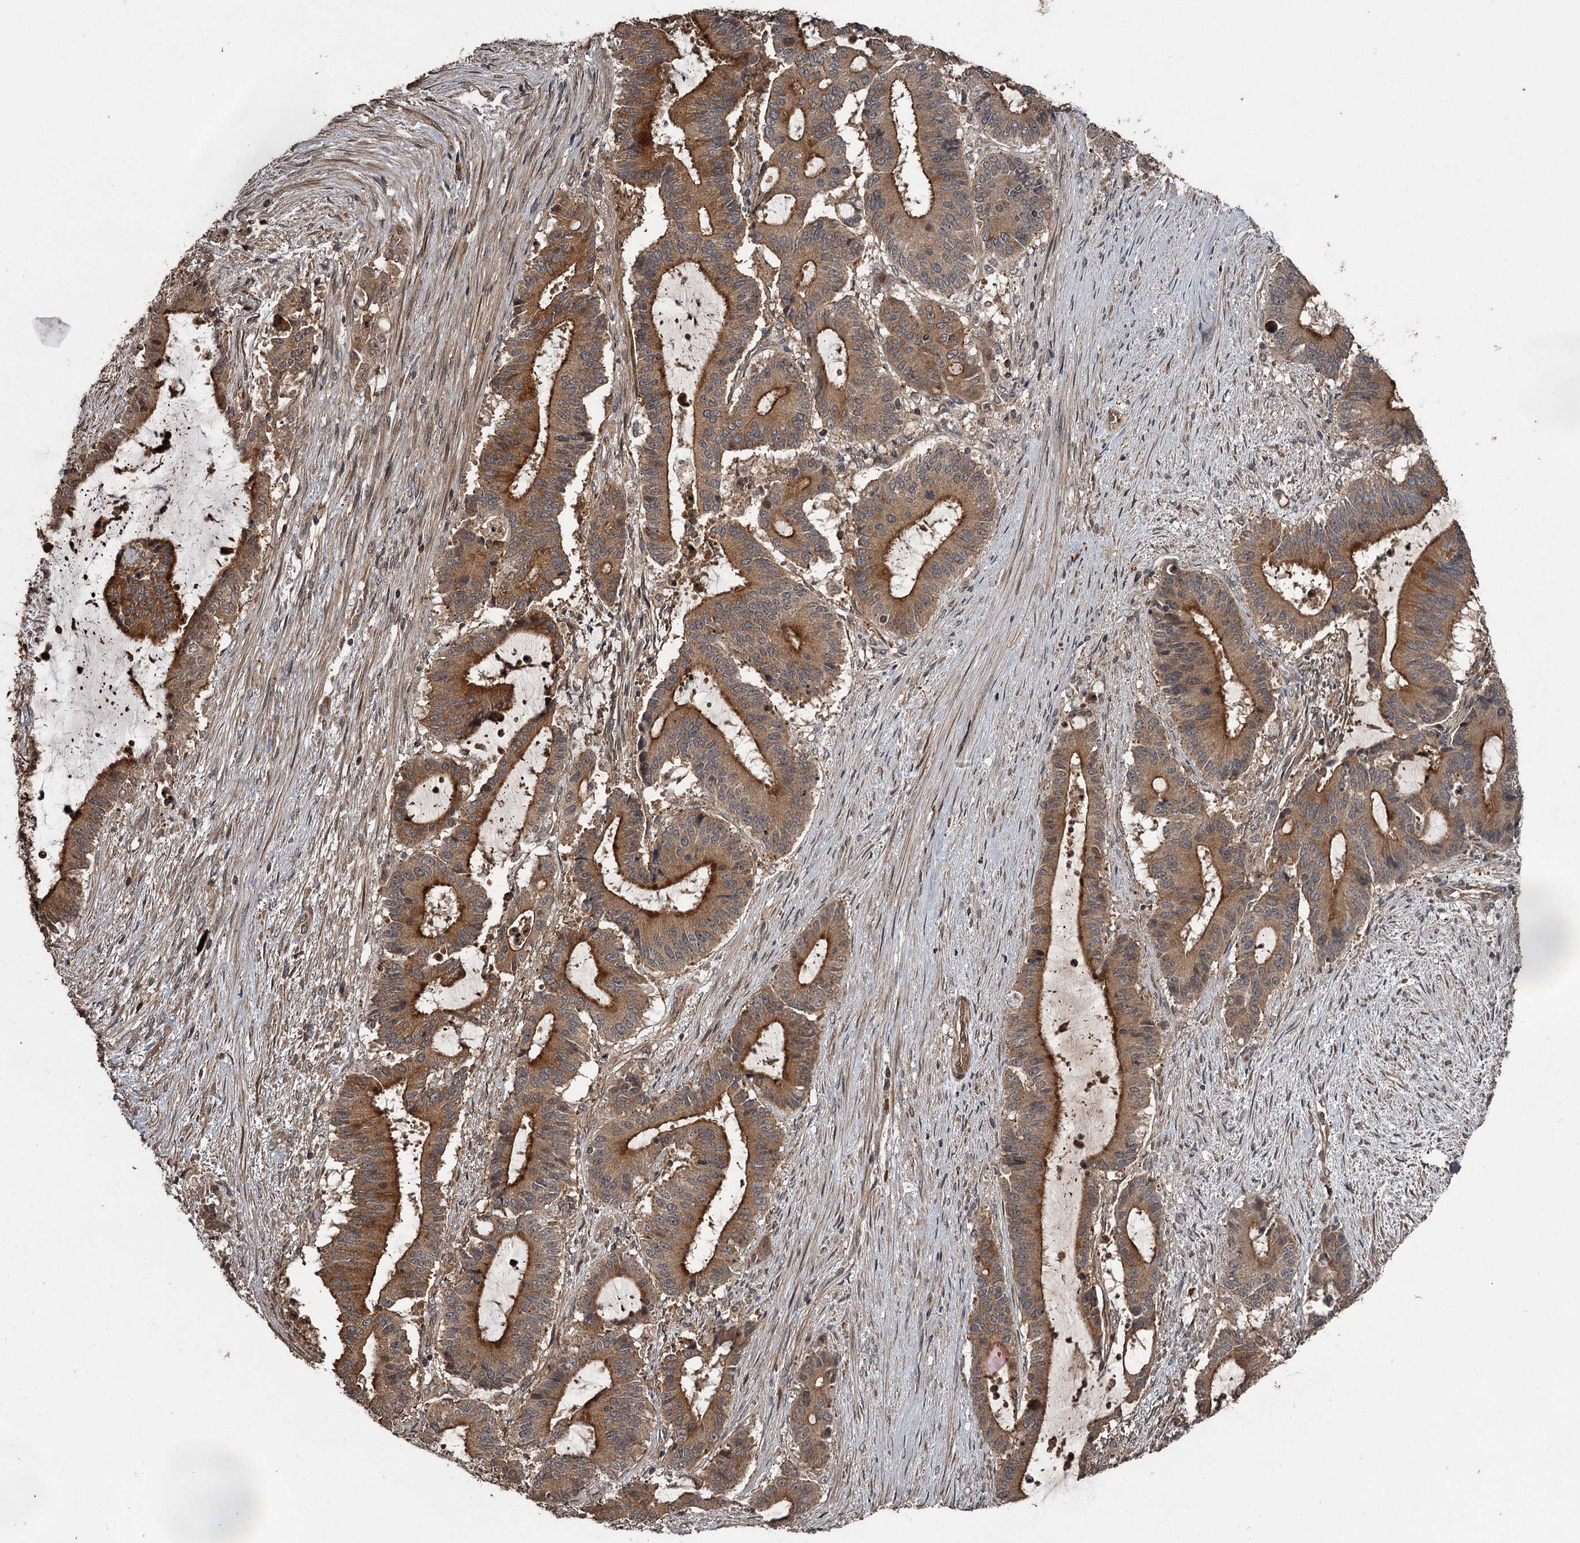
{"staining": {"intensity": "strong", "quantity": ">75%", "location": "cytoplasmic/membranous"}, "tissue": "liver cancer", "cell_type": "Tumor cells", "image_type": "cancer", "snomed": [{"axis": "morphology", "description": "Normal tissue, NOS"}, {"axis": "morphology", "description": "Cholangiocarcinoma"}, {"axis": "topography", "description": "Liver"}, {"axis": "topography", "description": "Peripheral nerve tissue"}], "caption": "This micrograph exhibits IHC staining of liver cancer, with high strong cytoplasmic/membranous positivity in approximately >75% of tumor cells.", "gene": "RAB21", "patient": {"sex": "female", "age": 73}}